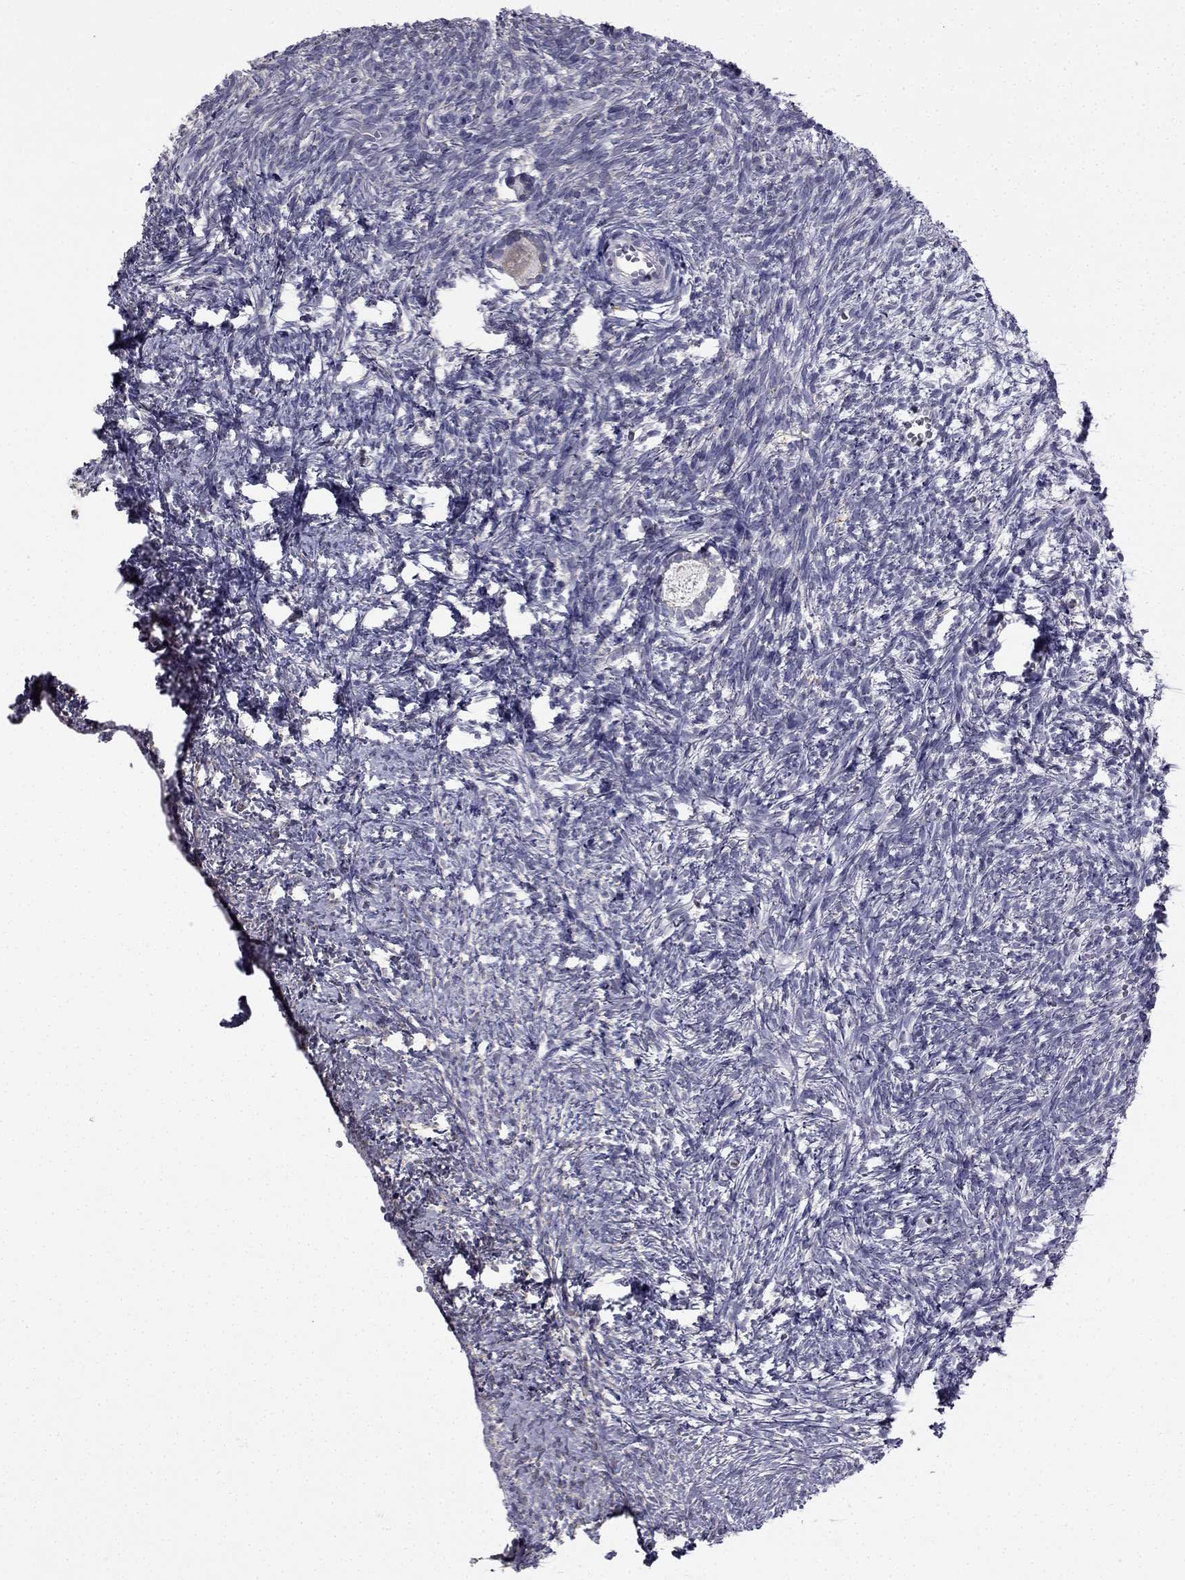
{"staining": {"intensity": "negative", "quantity": "none", "location": "none"}, "tissue": "ovary", "cell_type": "Follicle cells", "image_type": "normal", "snomed": [{"axis": "morphology", "description": "Normal tissue, NOS"}, {"axis": "topography", "description": "Ovary"}], "caption": "An immunohistochemistry (IHC) photomicrograph of benign ovary is shown. There is no staining in follicle cells of ovary. The staining was performed using DAB (3,3'-diaminobenzidine) to visualize the protein expression in brown, while the nuclei were stained in blue with hematoxylin (Magnification: 20x).", "gene": "CCDC40", "patient": {"sex": "female", "age": 43}}